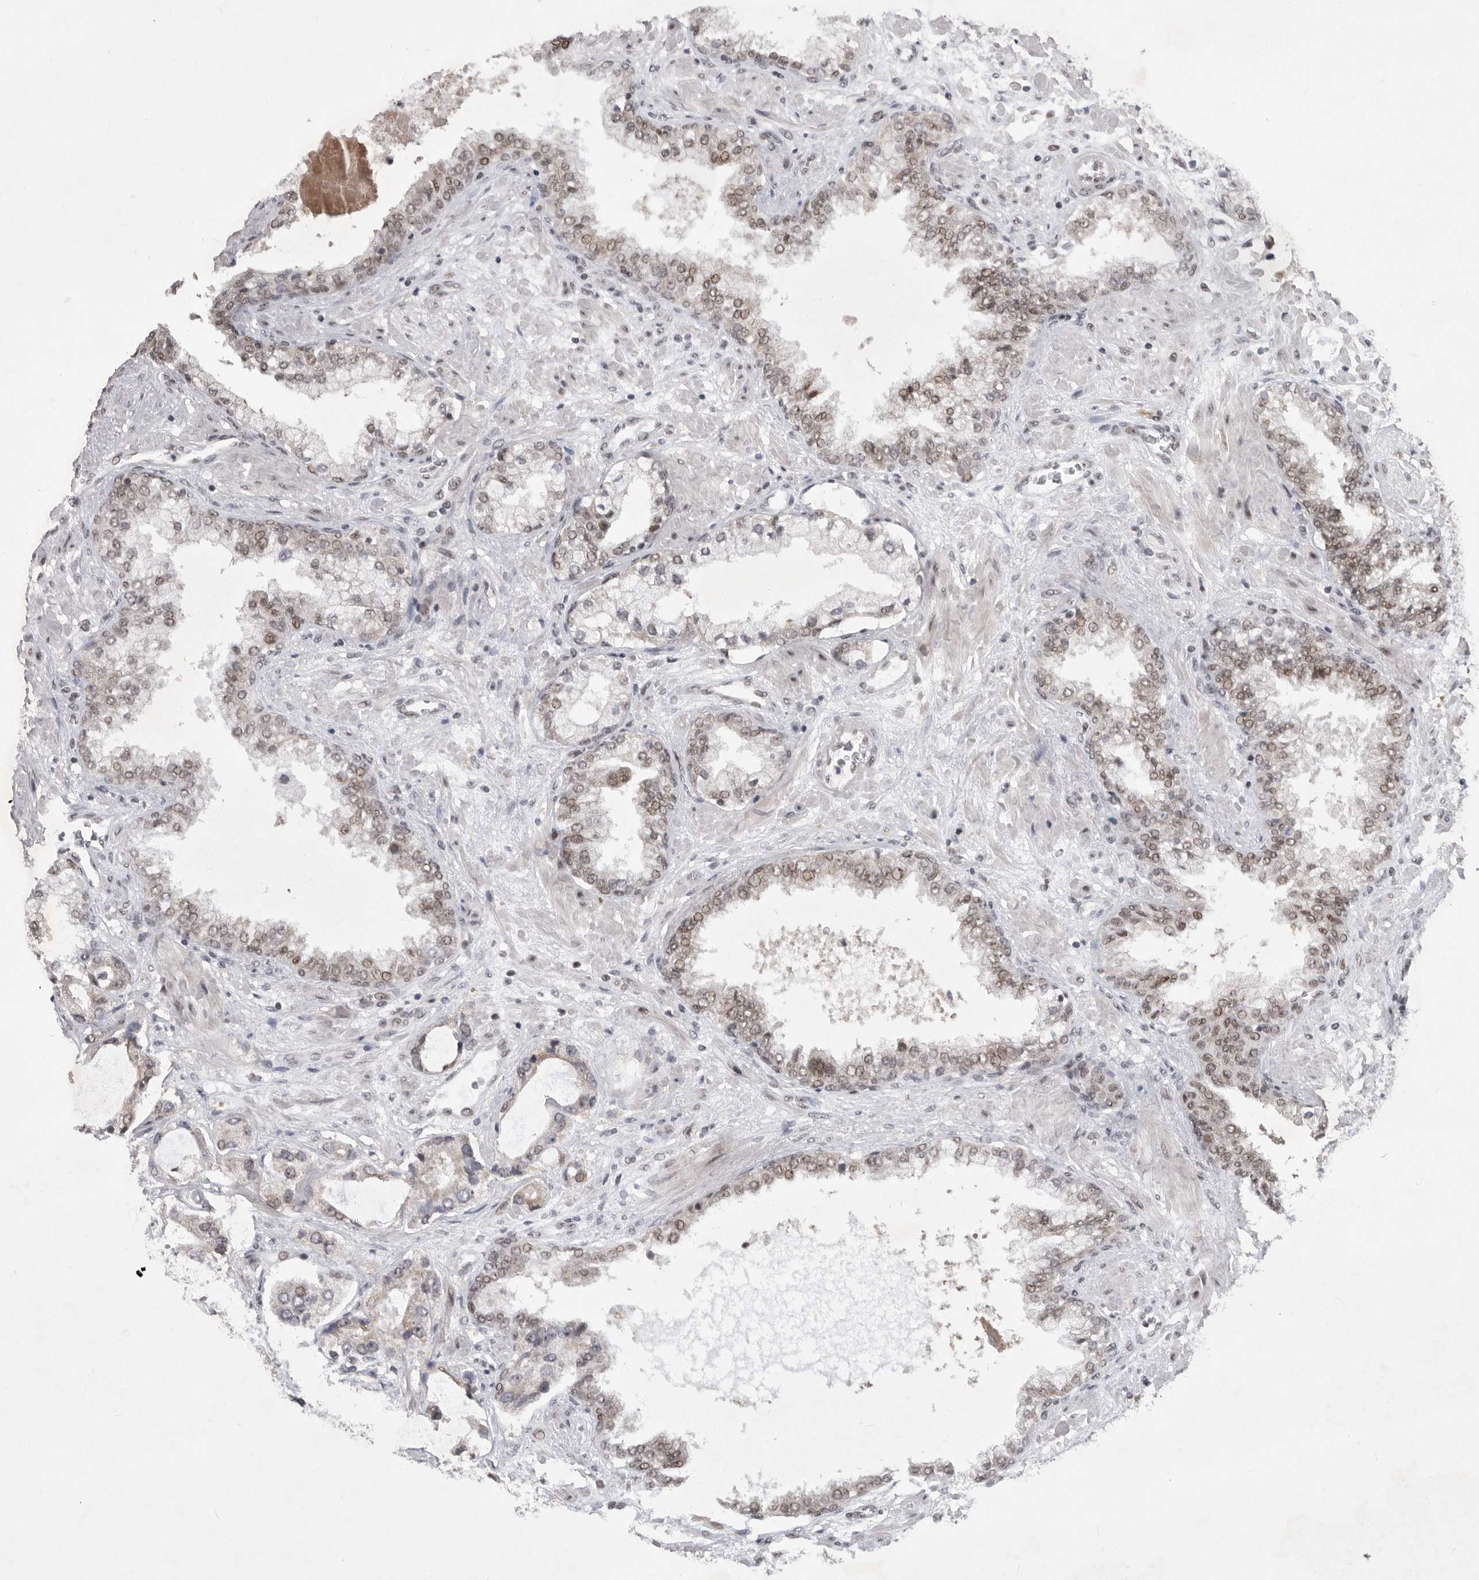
{"staining": {"intensity": "weak", "quantity": "25%-75%", "location": "nuclear"}, "tissue": "prostate cancer", "cell_type": "Tumor cells", "image_type": "cancer", "snomed": [{"axis": "morphology", "description": "Normal tissue, NOS"}, {"axis": "morphology", "description": "Adenocarcinoma, High grade"}, {"axis": "topography", "description": "Prostate"}, {"axis": "topography", "description": "Peripheral nerve tissue"}], "caption": "Weak nuclear positivity is identified in approximately 25%-75% of tumor cells in prostate high-grade adenocarcinoma.", "gene": "ZNF830", "patient": {"sex": "male", "age": 59}}